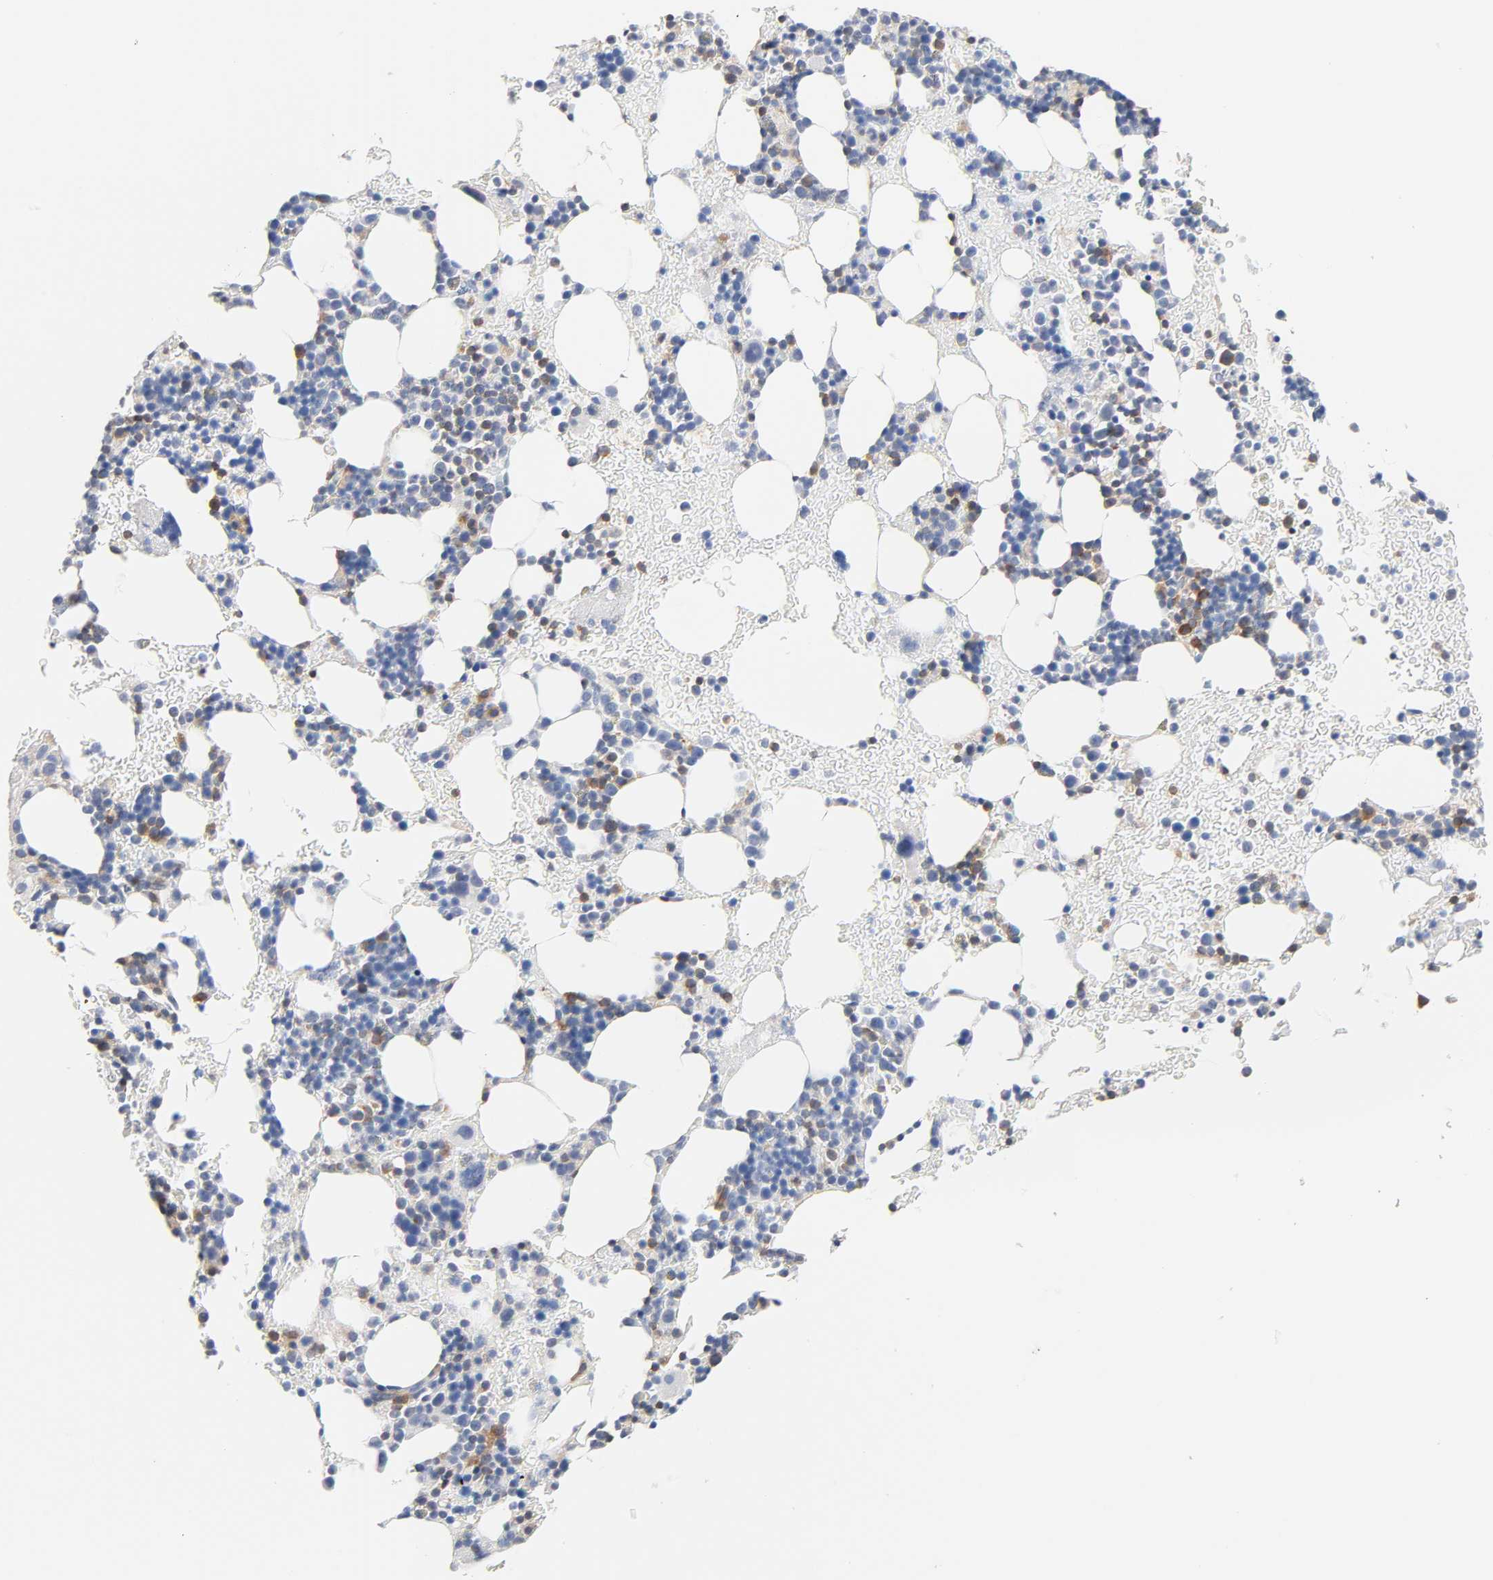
{"staining": {"intensity": "moderate", "quantity": "25%-75%", "location": "cytoplasmic/membranous"}, "tissue": "bone marrow", "cell_type": "Hematopoietic cells", "image_type": "normal", "snomed": [{"axis": "morphology", "description": "Normal tissue, NOS"}, {"axis": "topography", "description": "Bone marrow"}], "caption": "Approximately 25%-75% of hematopoietic cells in unremarkable human bone marrow demonstrate moderate cytoplasmic/membranous protein positivity as visualized by brown immunohistochemical staining.", "gene": "MALT1", "patient": {"sex": "male", "age": 17}}